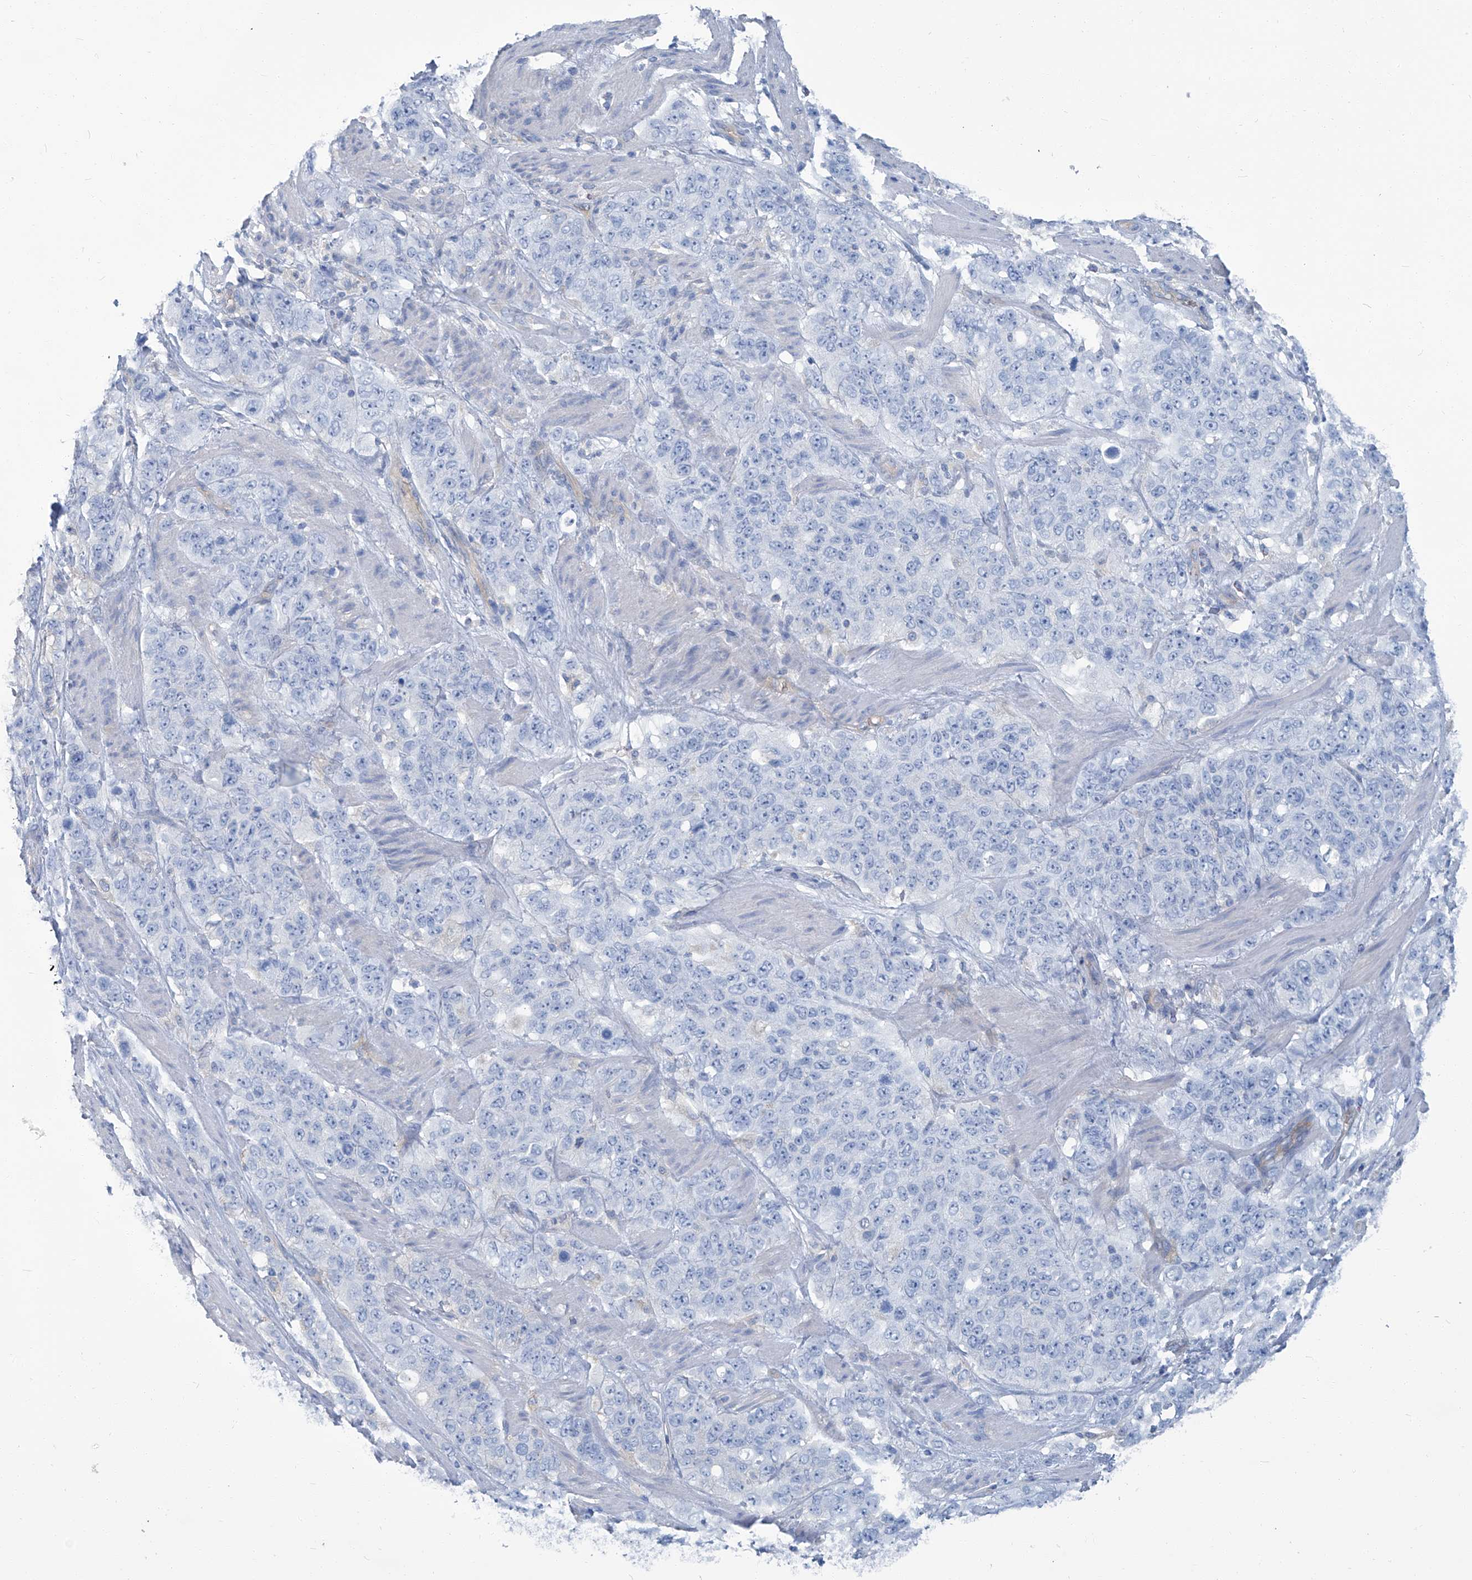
{"staining": {"intensity": "negative", "quantity": "none", "location": "none"}, "tissue": "stomach cancer", "cell_type": "Tumor cells", "image_type": "cancer", "snomed": [{"axis": "morphology", "description": "Adenocarcinoma, NOS"}, {"axis": "topography", "description": "Stomach"}], "caption": "Photomicrograph shows no significant protein staining in tumor cells of adenocarcinoma (stomach).", "gene": "PFKL", "patient": {"sex": "male", "age": 48}}